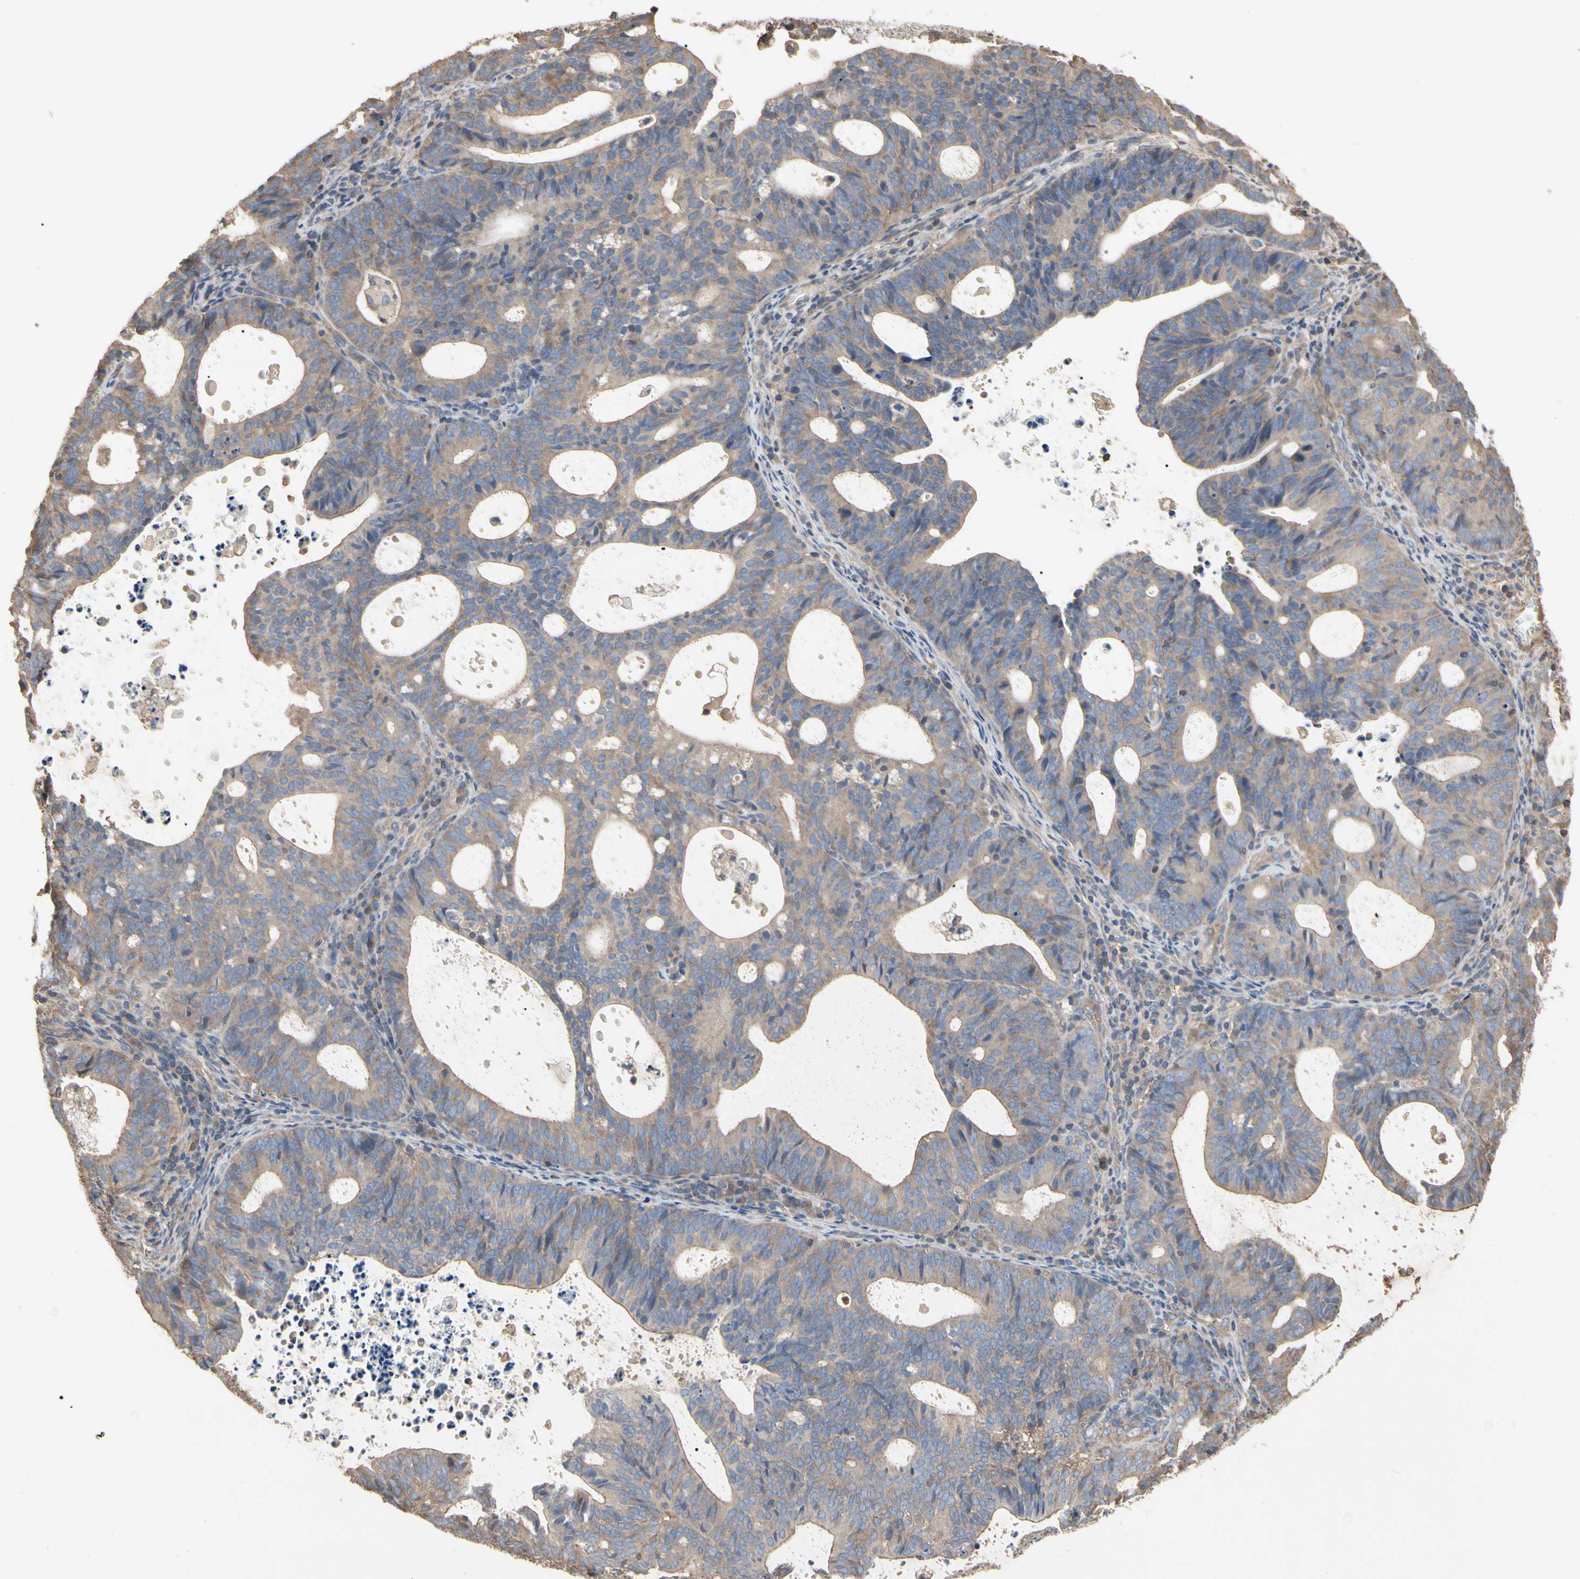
{"staining": {"intensity": "moderate", "quantity": ">75%", "location": "cytoplasmic/membranous"}, "tissue": "endometrial cancer", "cell_type": "Tumor cells", "image_type": "cancer", "snomed": [{"axis": "morphology", "description": "Adenocarcinoma, NOS"}, {"axis": "topography", "description": "Uterus"}], "caption": "Endometrial cancer (adenocarcinoma) was stained to show a protein in brown. There is medium levels of moderate cytoplasmic/membranous expression in about >75% of tumor cells.", "gene": "PDZK1", "patient": {"sex": "female", "age": 83}}